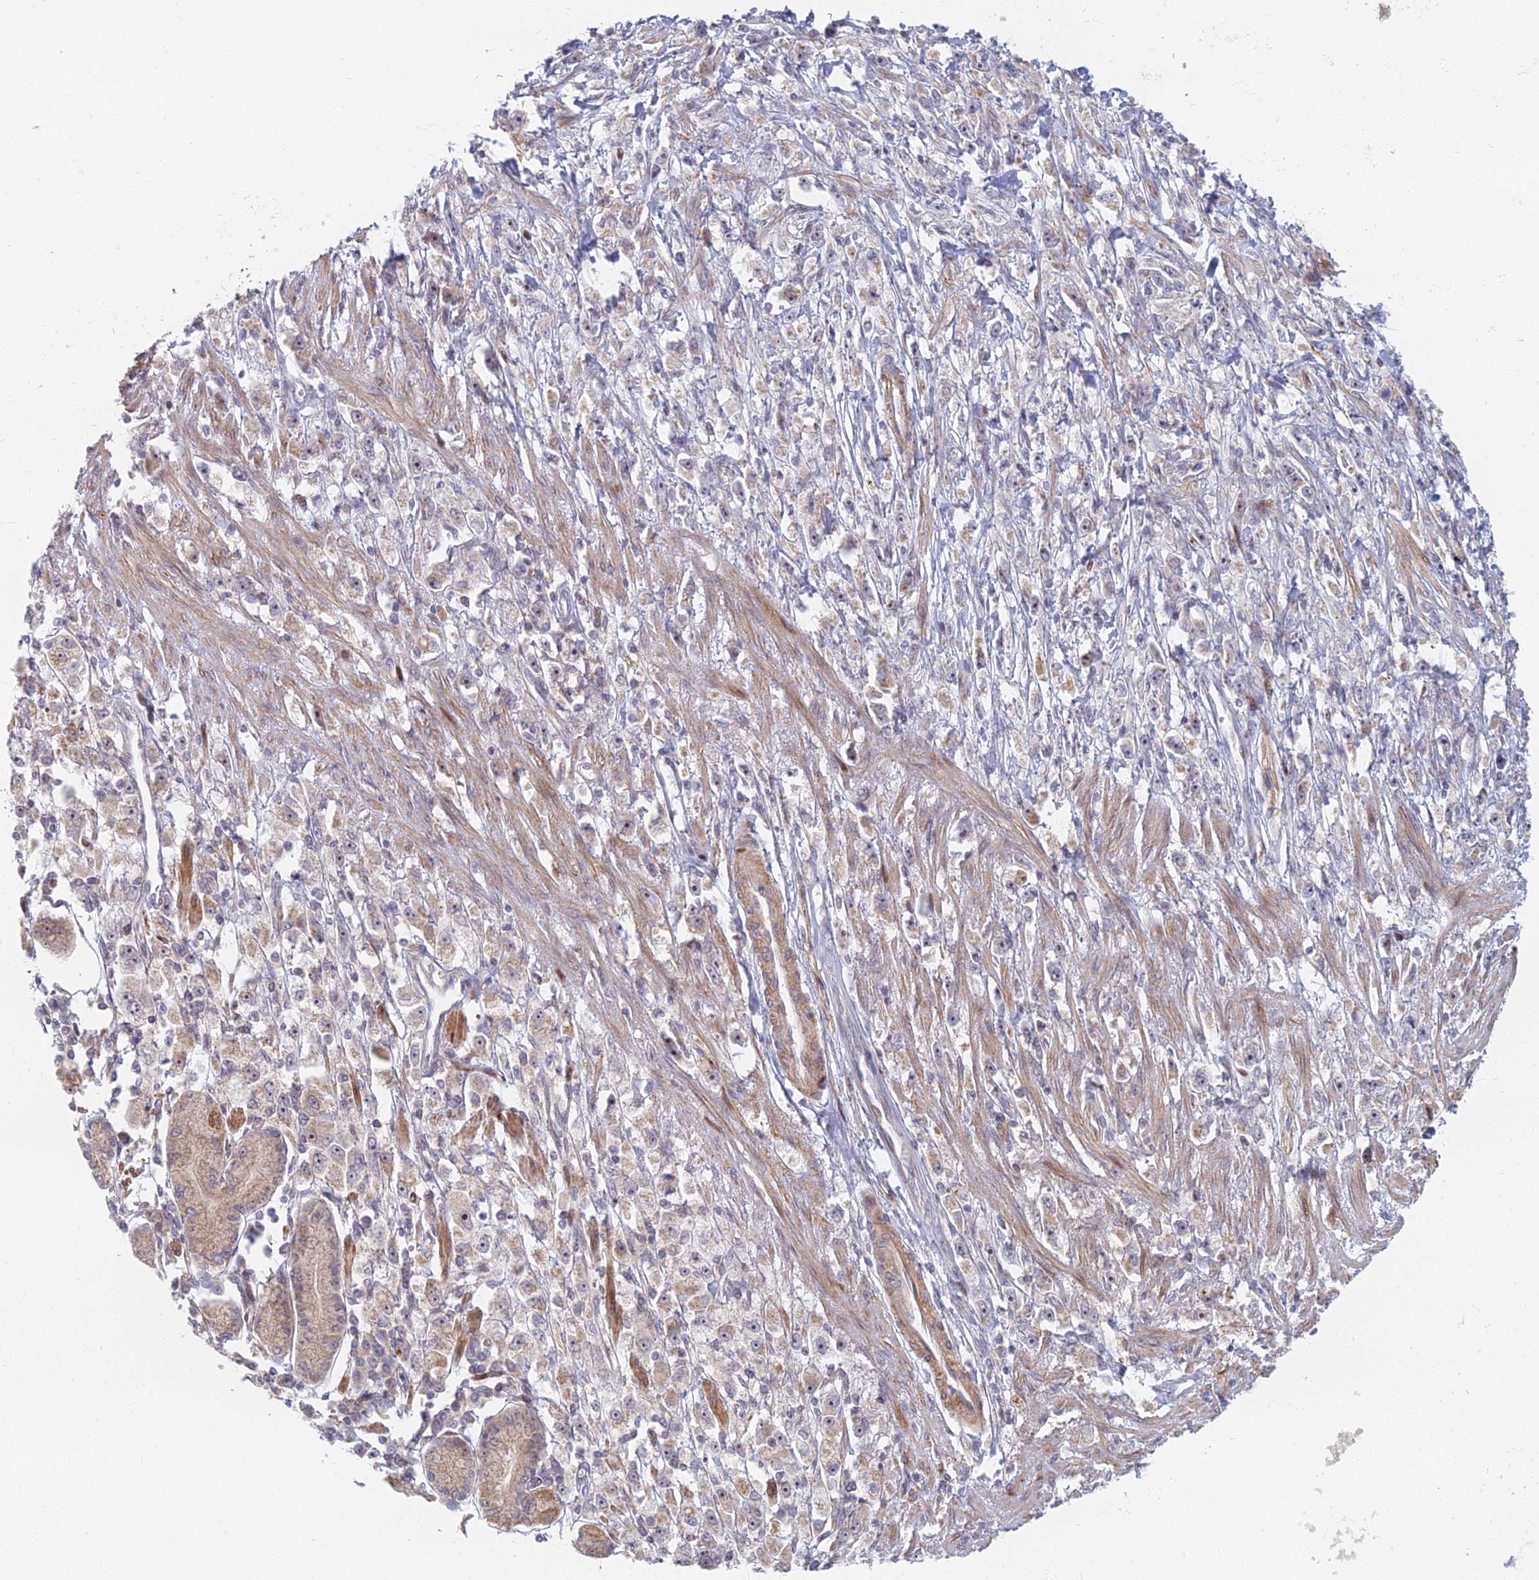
{"staining": {"intensity": "negative", "quantity": "none", "location": "none"}, "tissue": "stomach cancer", "cell_type": "Tumor cells", "image_type": "cancer", "snomed": [{"axis": "morphology", "description": "Adenocarcinoma, NOS"}, {"axis": "topography", "description": "Stomach"}], "caption": "IHC of adenocarcinoma (stomach) demonstrates no expression in tumor cells.", "gene": "C15orf40", "patient": {"sex": "female", "age": 59}}